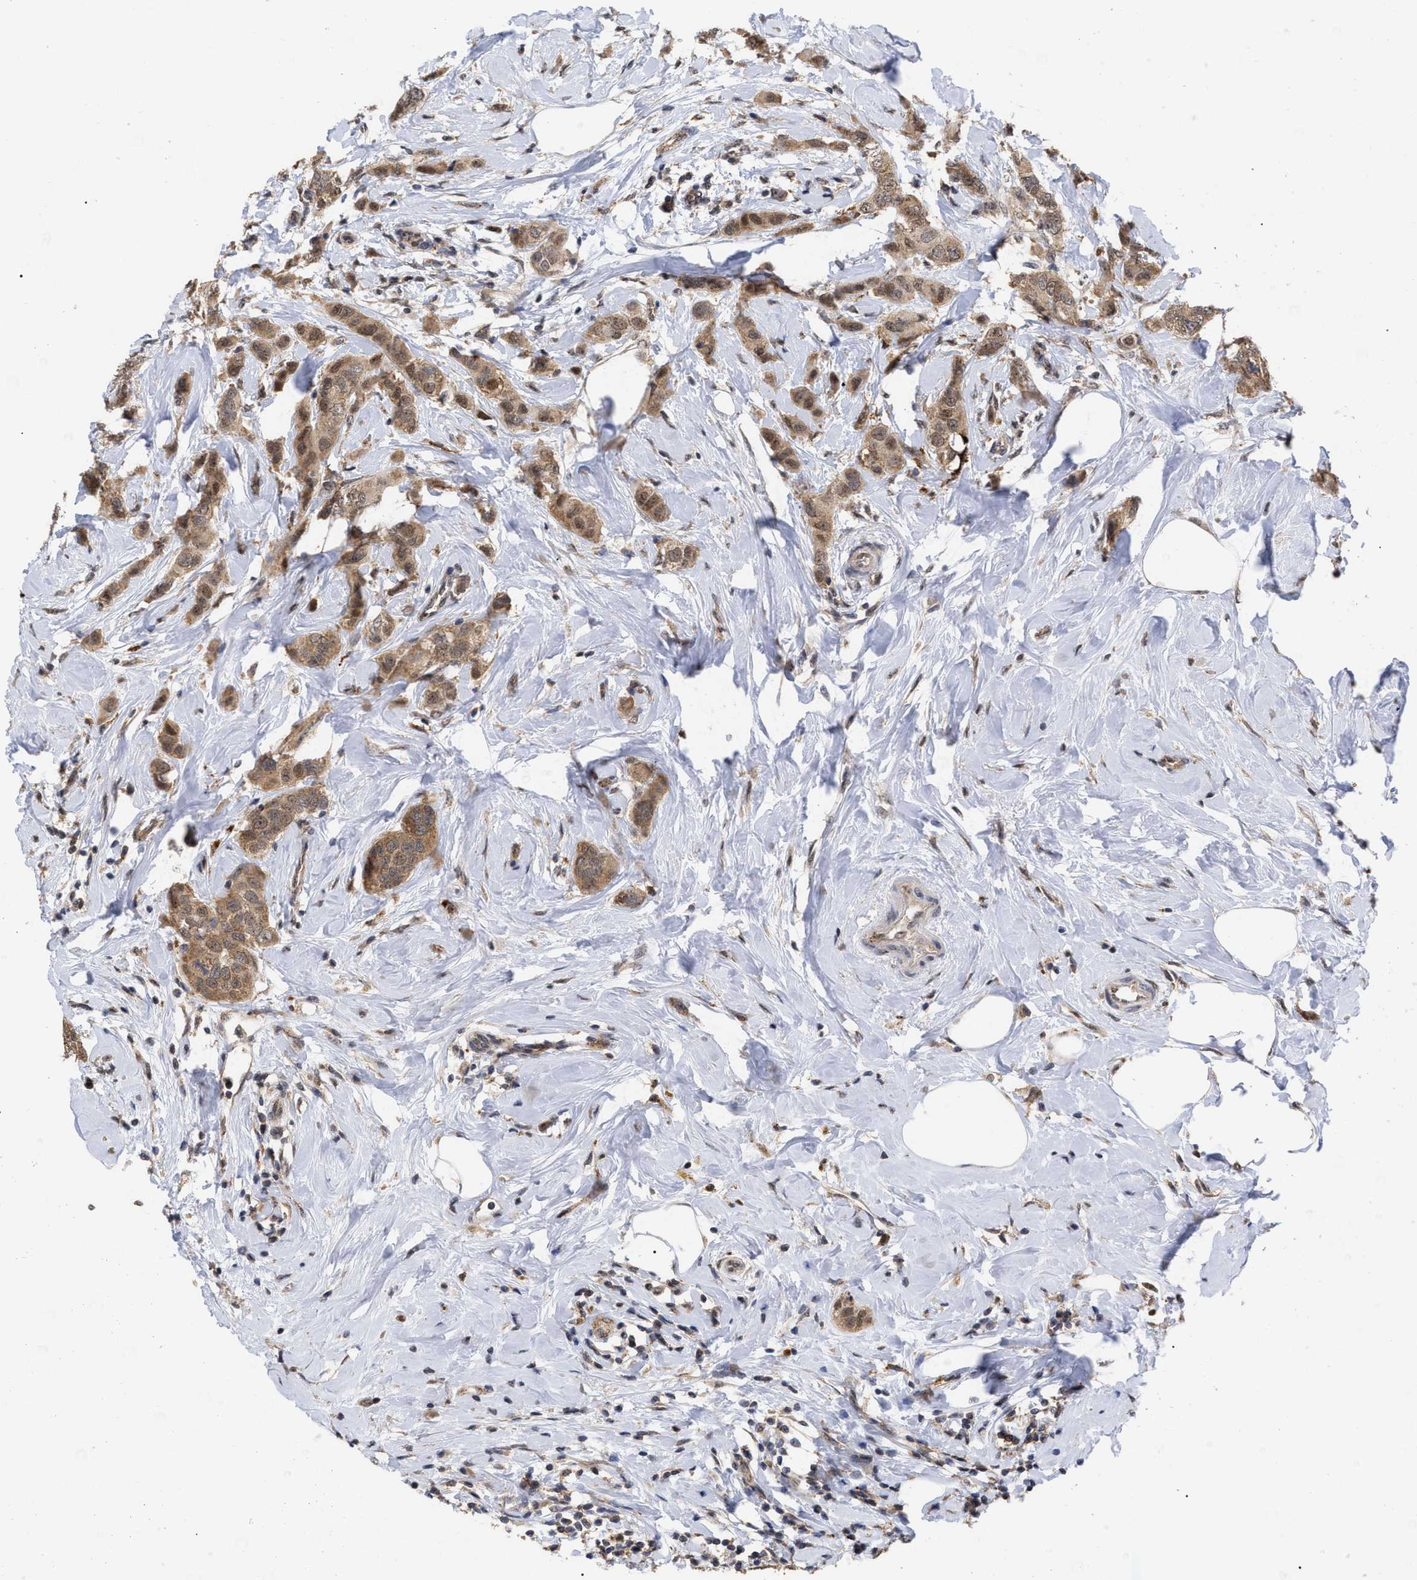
{"staining": {"intensity": "moderate", "quantity": ">75%", "location": "cytoplasmic/membranous"}, "tissue": "breast cancer", "cell_type": "Tumor cells", "image_type": "cancer", "snomed": [{"axis": "morphology", "description": "Duct carcinoma"}, {"axis": "topography", "description": "Breast"}], "caption": "DAB (3,3'-diaminobenzidine) immunohistochemical staining of breast cancer (invasive ductal carcinoma) exhibits moderate cytoplasmic/membranous protein expression in approximately >75% of tumor cells.", "gene": "UPF1", "patient": {"sex": "female", "age": 50}}